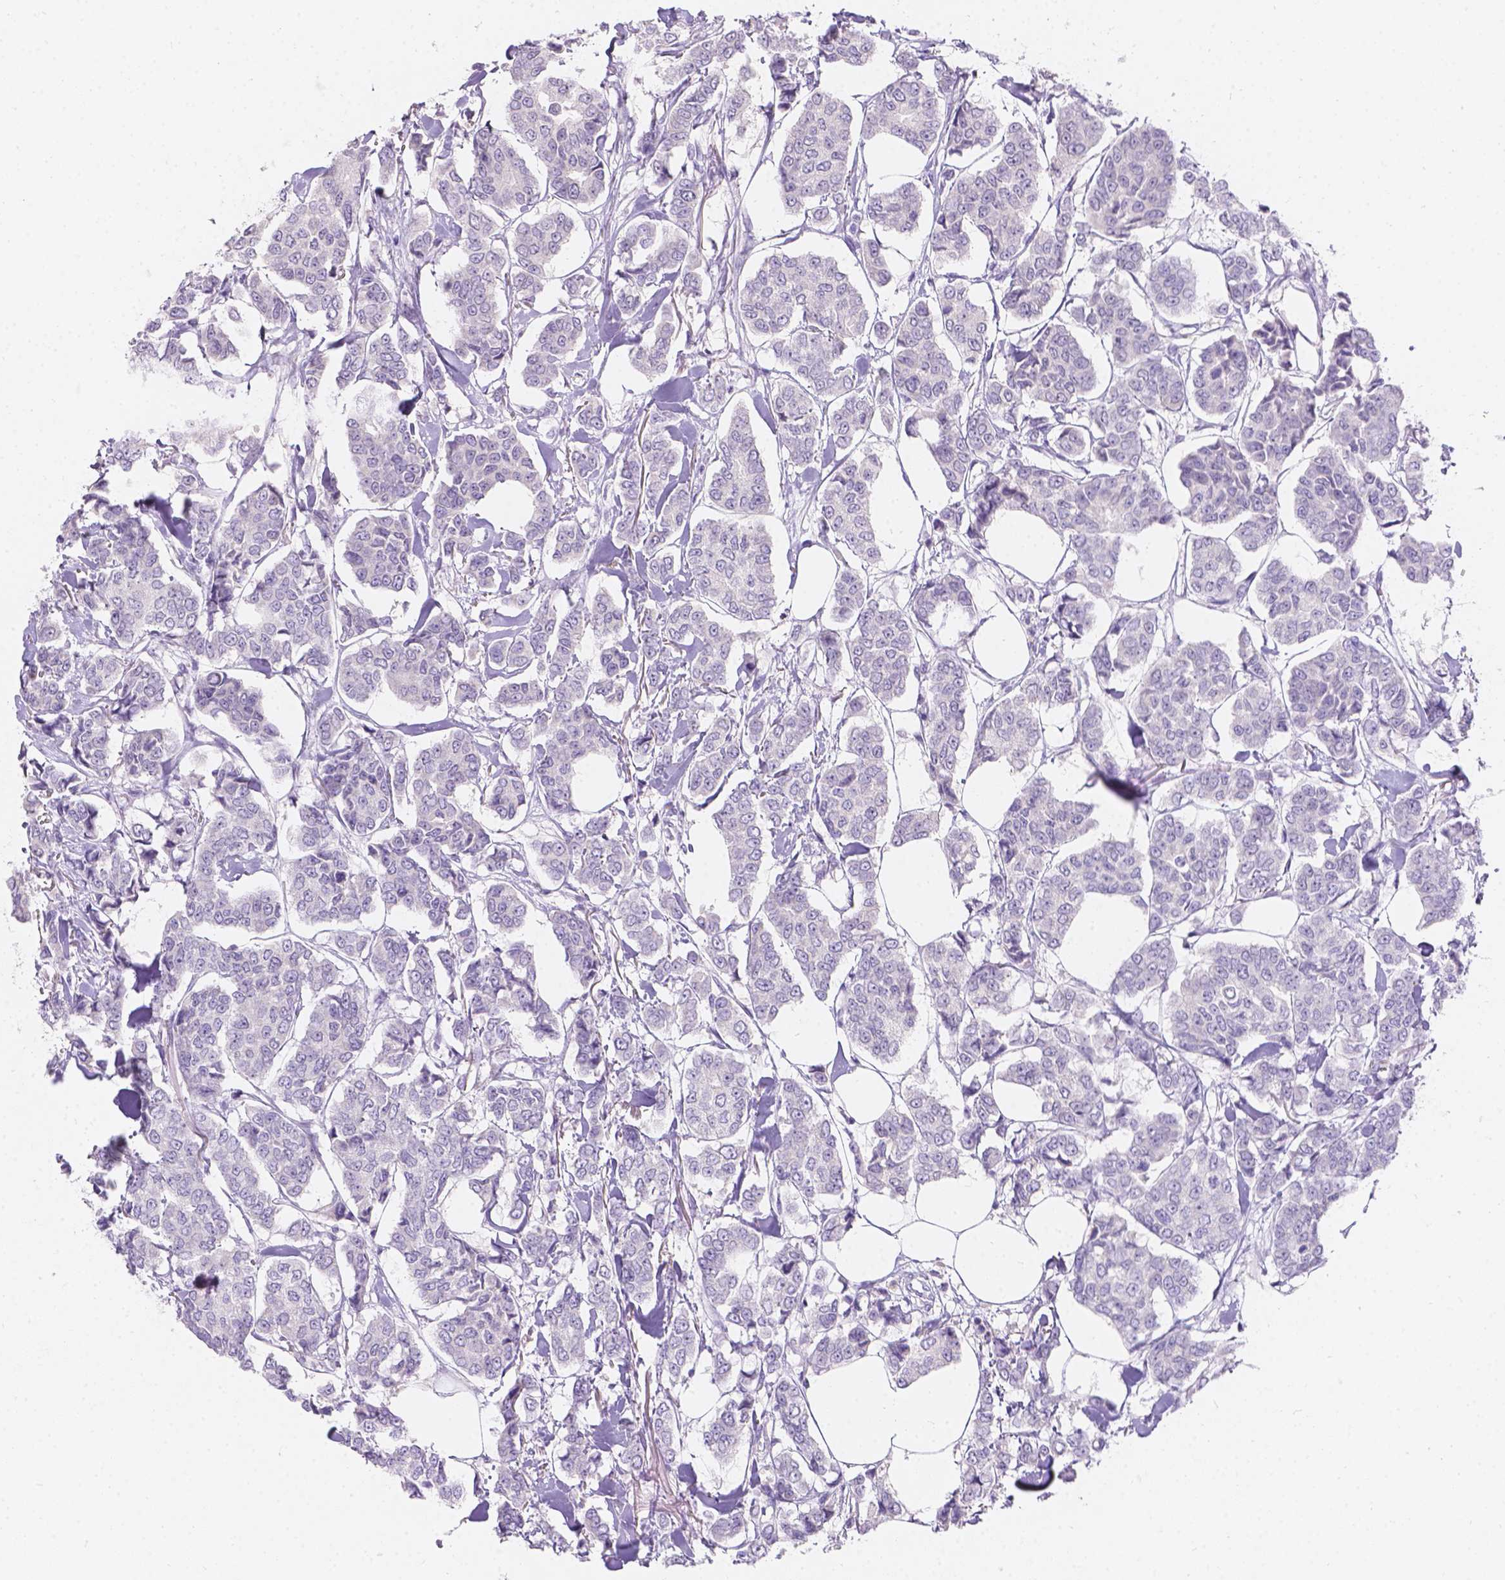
{"staining": {"intensity": "negative", "quantity": "none", "location": "none"}, "tissue": "breast cancer", "cell_type": "Tumor cells", "image_type": "cancer", "snomed": [{"axis": "morphology", "description": "Duct carcinoma"}, {"axis": "topography", "description": "Breast"}], "caption": "Immunohistochemistry (IHC) photomicrograph of neoplastic tissue: breast invasive ductal carcinoma stained with DAB (3,3'-diaminobenzidine) displays no significant protein expression in tumor cells.", "gene": "DCAF4L1", "patient": {"sex": "female", "age": 94}}